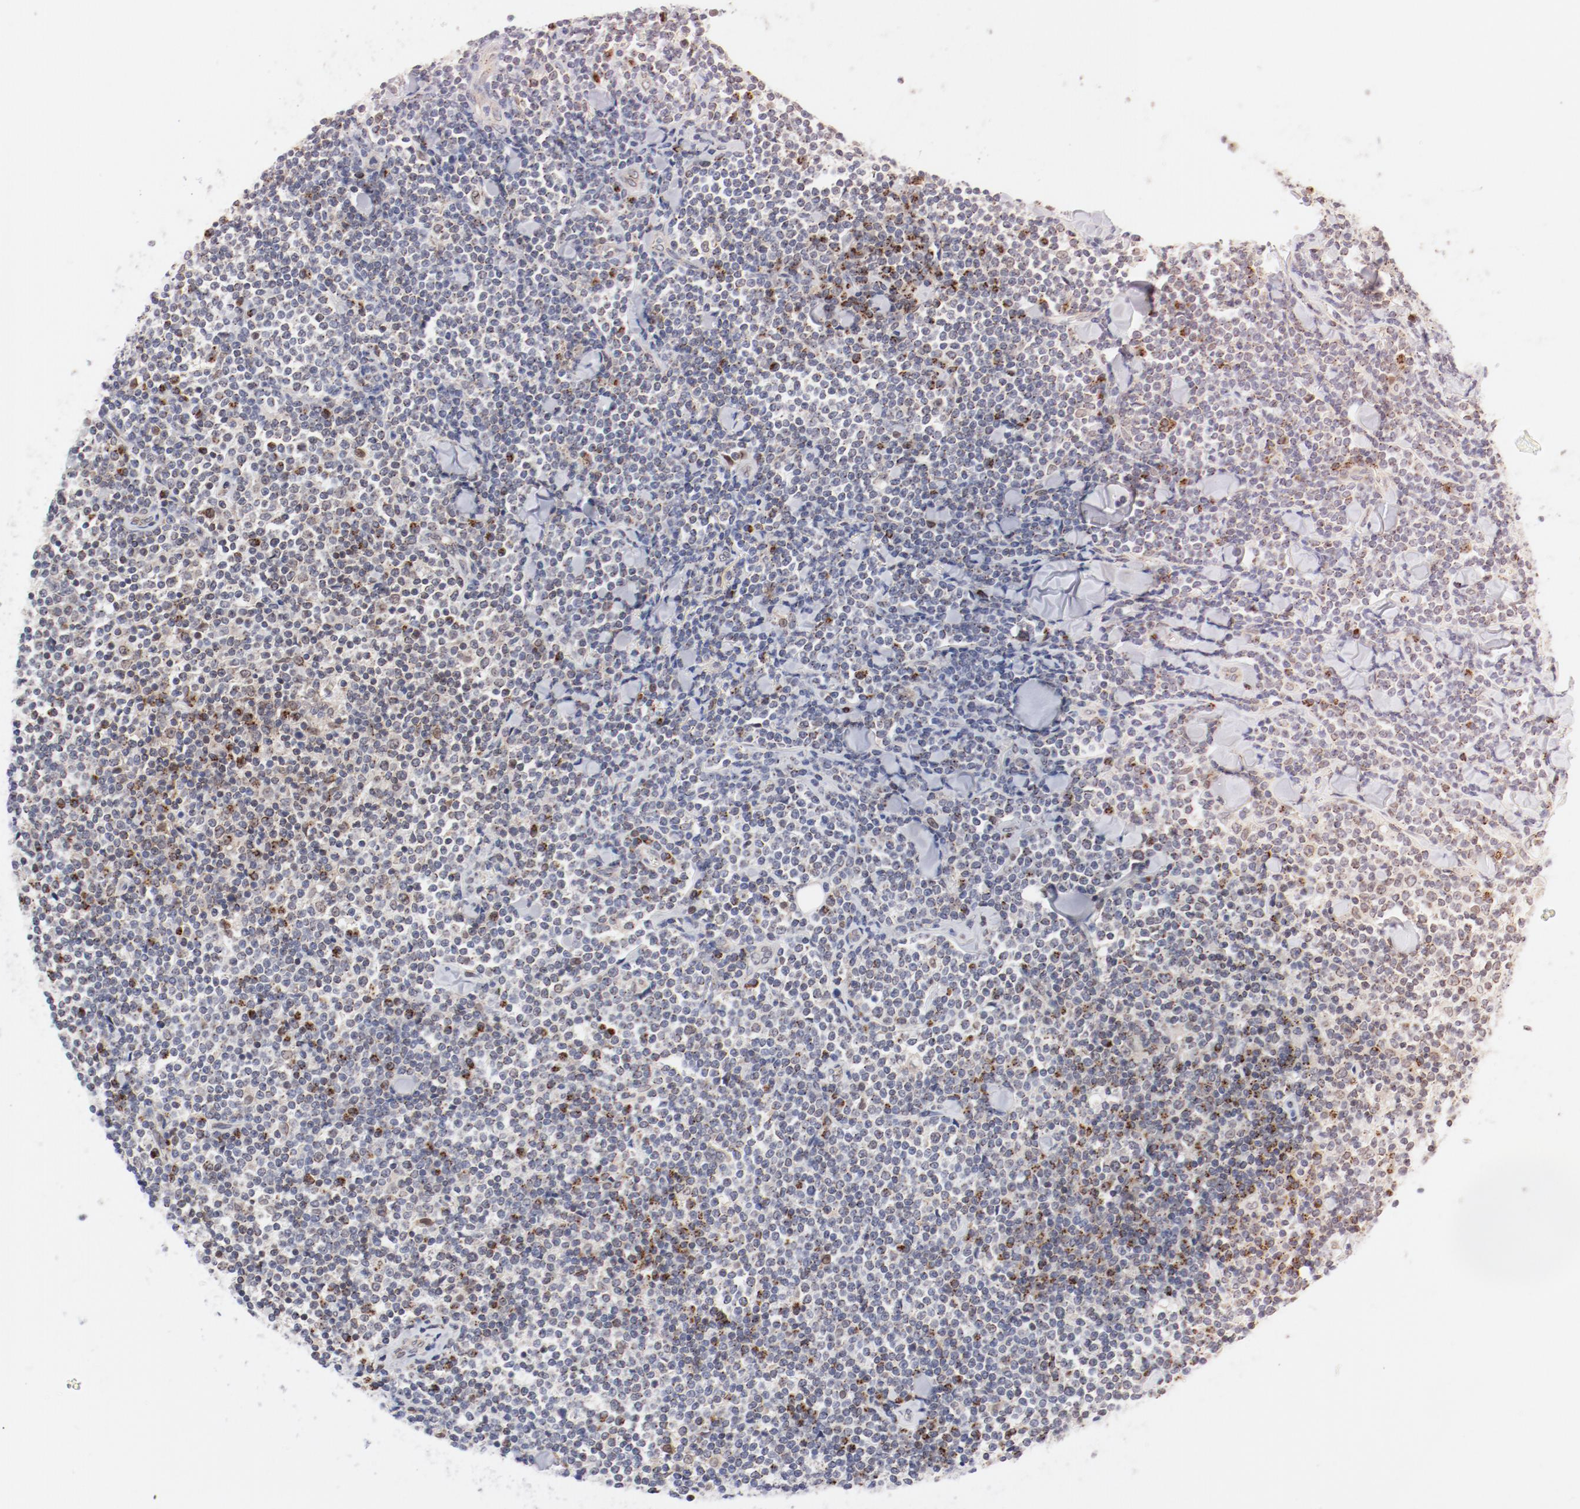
{"staining": {"intensity": "moderate", "quantity": "<25%", "location": "cytoplasmic/membranous"}, "tissue": "lymphoma", "cell_type": "Tumor cells", "image_type": "cancer", "snomed": [{"axis": "morphology", "description": "Malignant lymphoma, non-Hodgkin's type, Low grade"}, {"axis": "topography", "description": "Soft tissue"}], "caption": "Lymphoma stained for a protein (brown) reveals moderate cytoplasmic/membranous positive expression in approximately <25% of tumor cells.", "gene": "RPL12", "patient": {"sex": "male", "age": 92}}